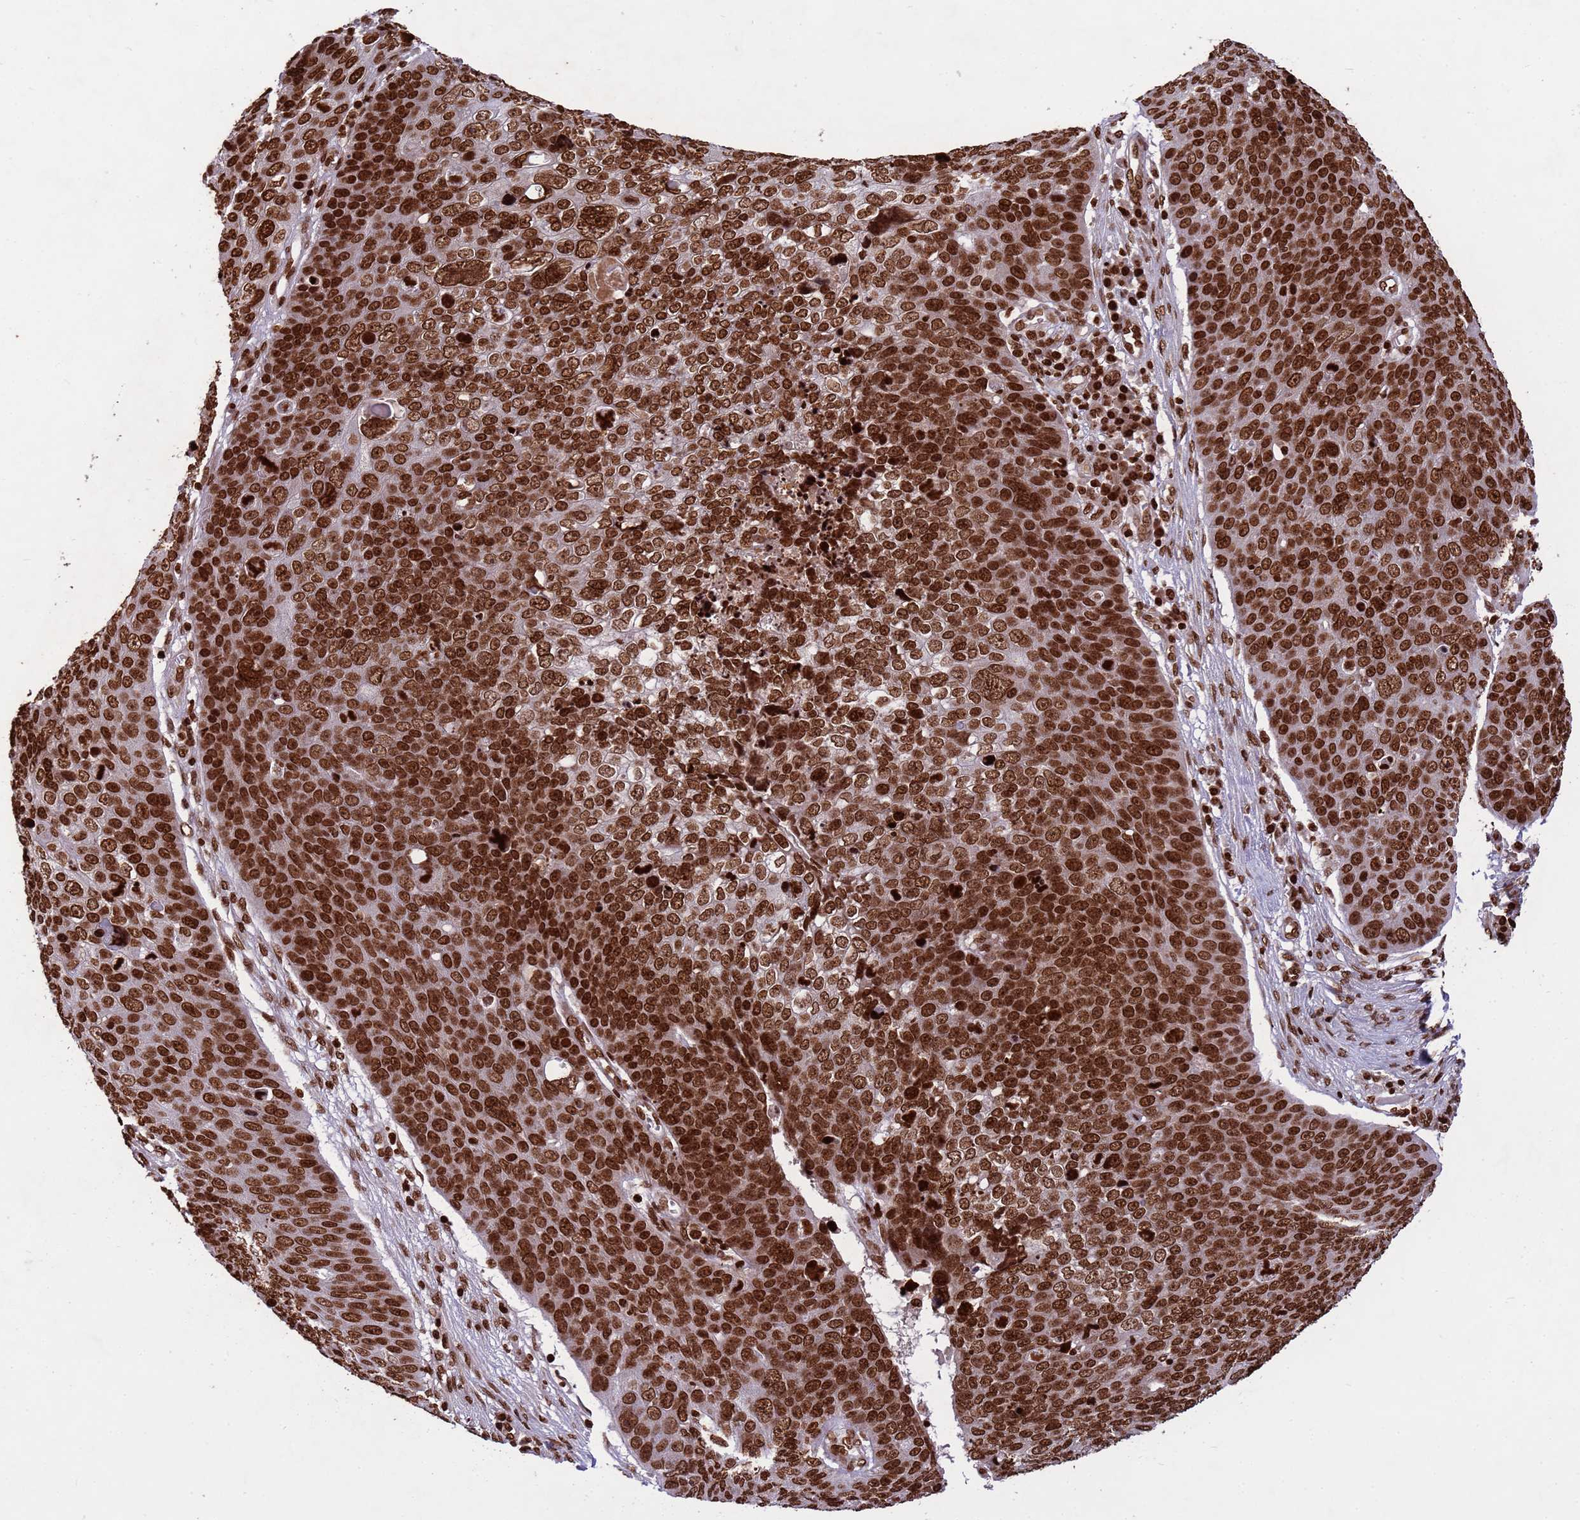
{"staining": {"intensity": "strong", "quantity": ">75%", "location": "nuclear"}, "tissue": "skin cancer", "cell_type": "Tumor cells", "image_type": "cancer", "snomed": [{"axis": "morphology", "description": "Squamous cell carcinoma, NOS"}, {"axis": "topography", "description": "Skin"}], "caption": "DAB (3,3'-diaminobenzidine) immunohistochemical staining of squamous cell carcinoma (skin) reveals strong nuclear protein staining in about >75% of tumor cells.", "gene": "H3-3B", "patient": {"sex": "male", "age": 71}}